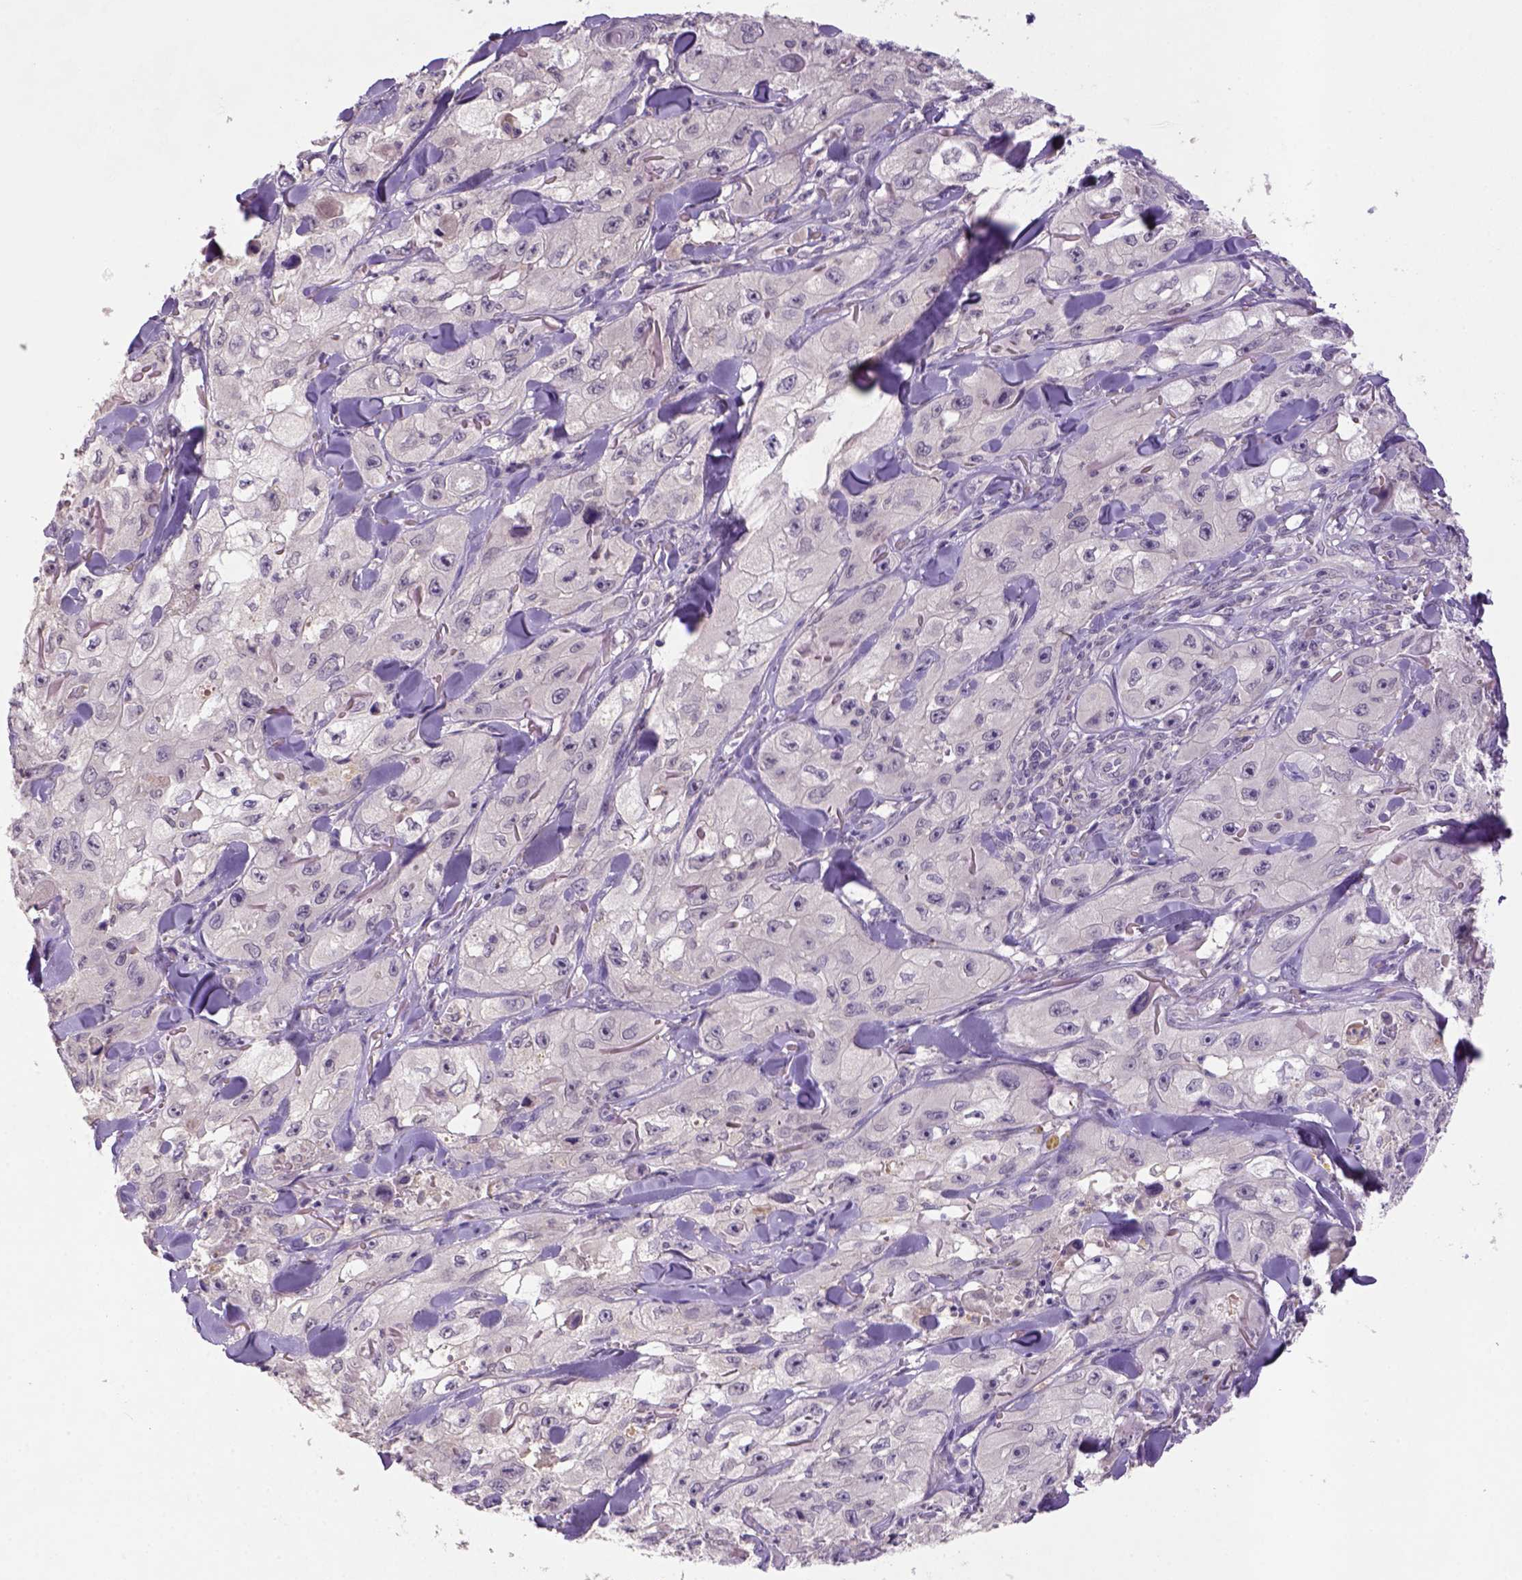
{"staining": {"intensity": "negative", "quantity": "none", "location": "none"}, "tissue": "skin cancer", "cell_type": "Tumor cells", "image_type": "cancer", "snomed": [{"axis": "morphology", "description": "Squamous cell carcinoma, NOS"}, {"axis": "topography", "description": "Skin"}, {"axis": "topography", "description": "Subcutis"}], "caption": "Tumor cells show no significant positivity in skin cancer. The staining is performed using DAB brown chromogen with nuclei counter-stained in using hematoxylin.", "gene": "NLGN2", "patient": {"sex": "male", "age": 73}}